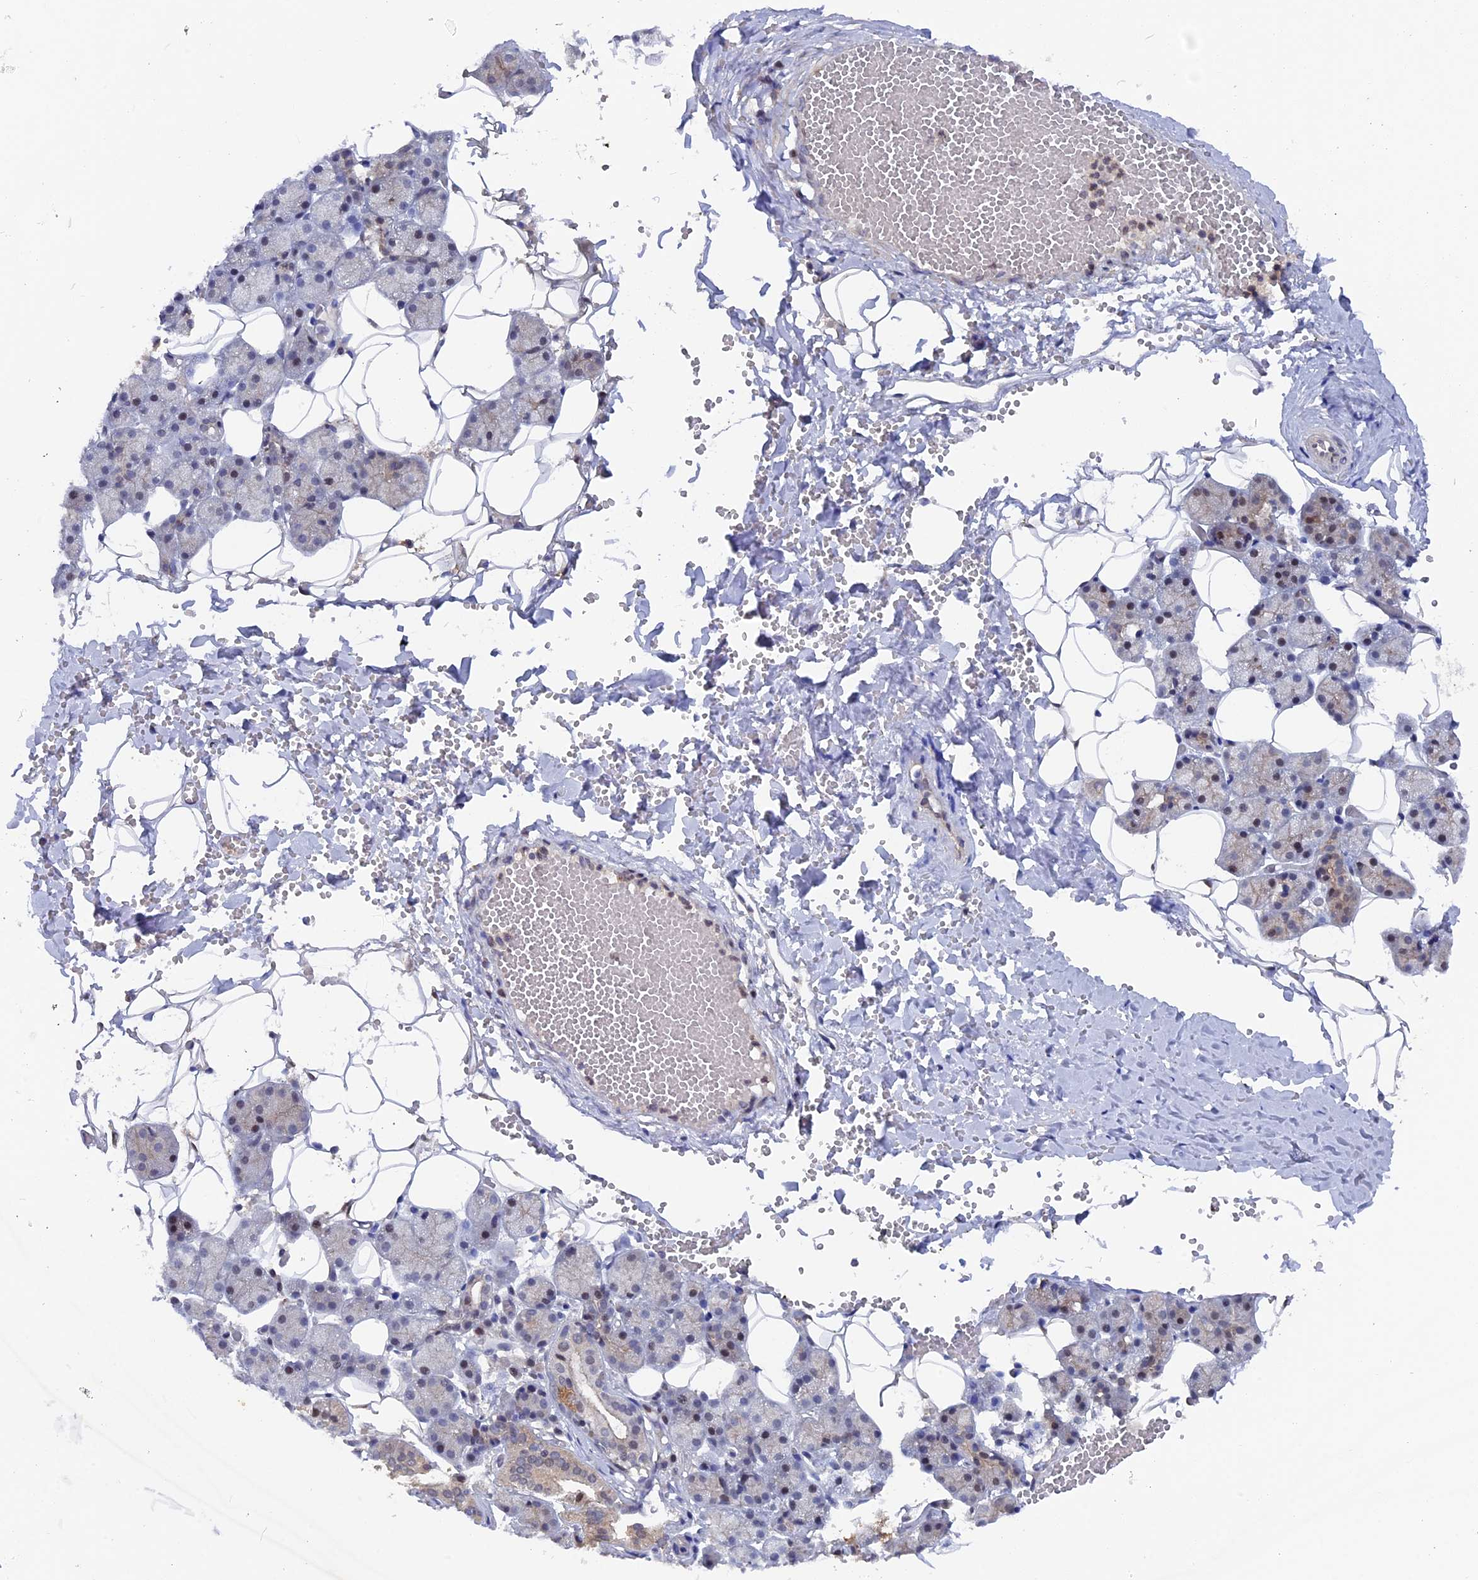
{"staining": {"intensity": "moderate", "quantity": "<25%", "location": "nuclear"}, "tissue": "salivary gland", "cell_type": "Glandular cells", "image_type": "normal", "snomed": [{"axis": "morphology", "description": "Normal tissue, NOS"}, {"axis": "topography", "description": "Salivary gland"}], "caption": "Brown immunohistochemical staining in benign salivary gland shows moderate nuclear expression in approximately <25% of glandular cells. Ihc stains the protein in brown and the nuclei are stained blue.", "gene": "TMC5", "patient": {"sex": "female", "age": 33}}